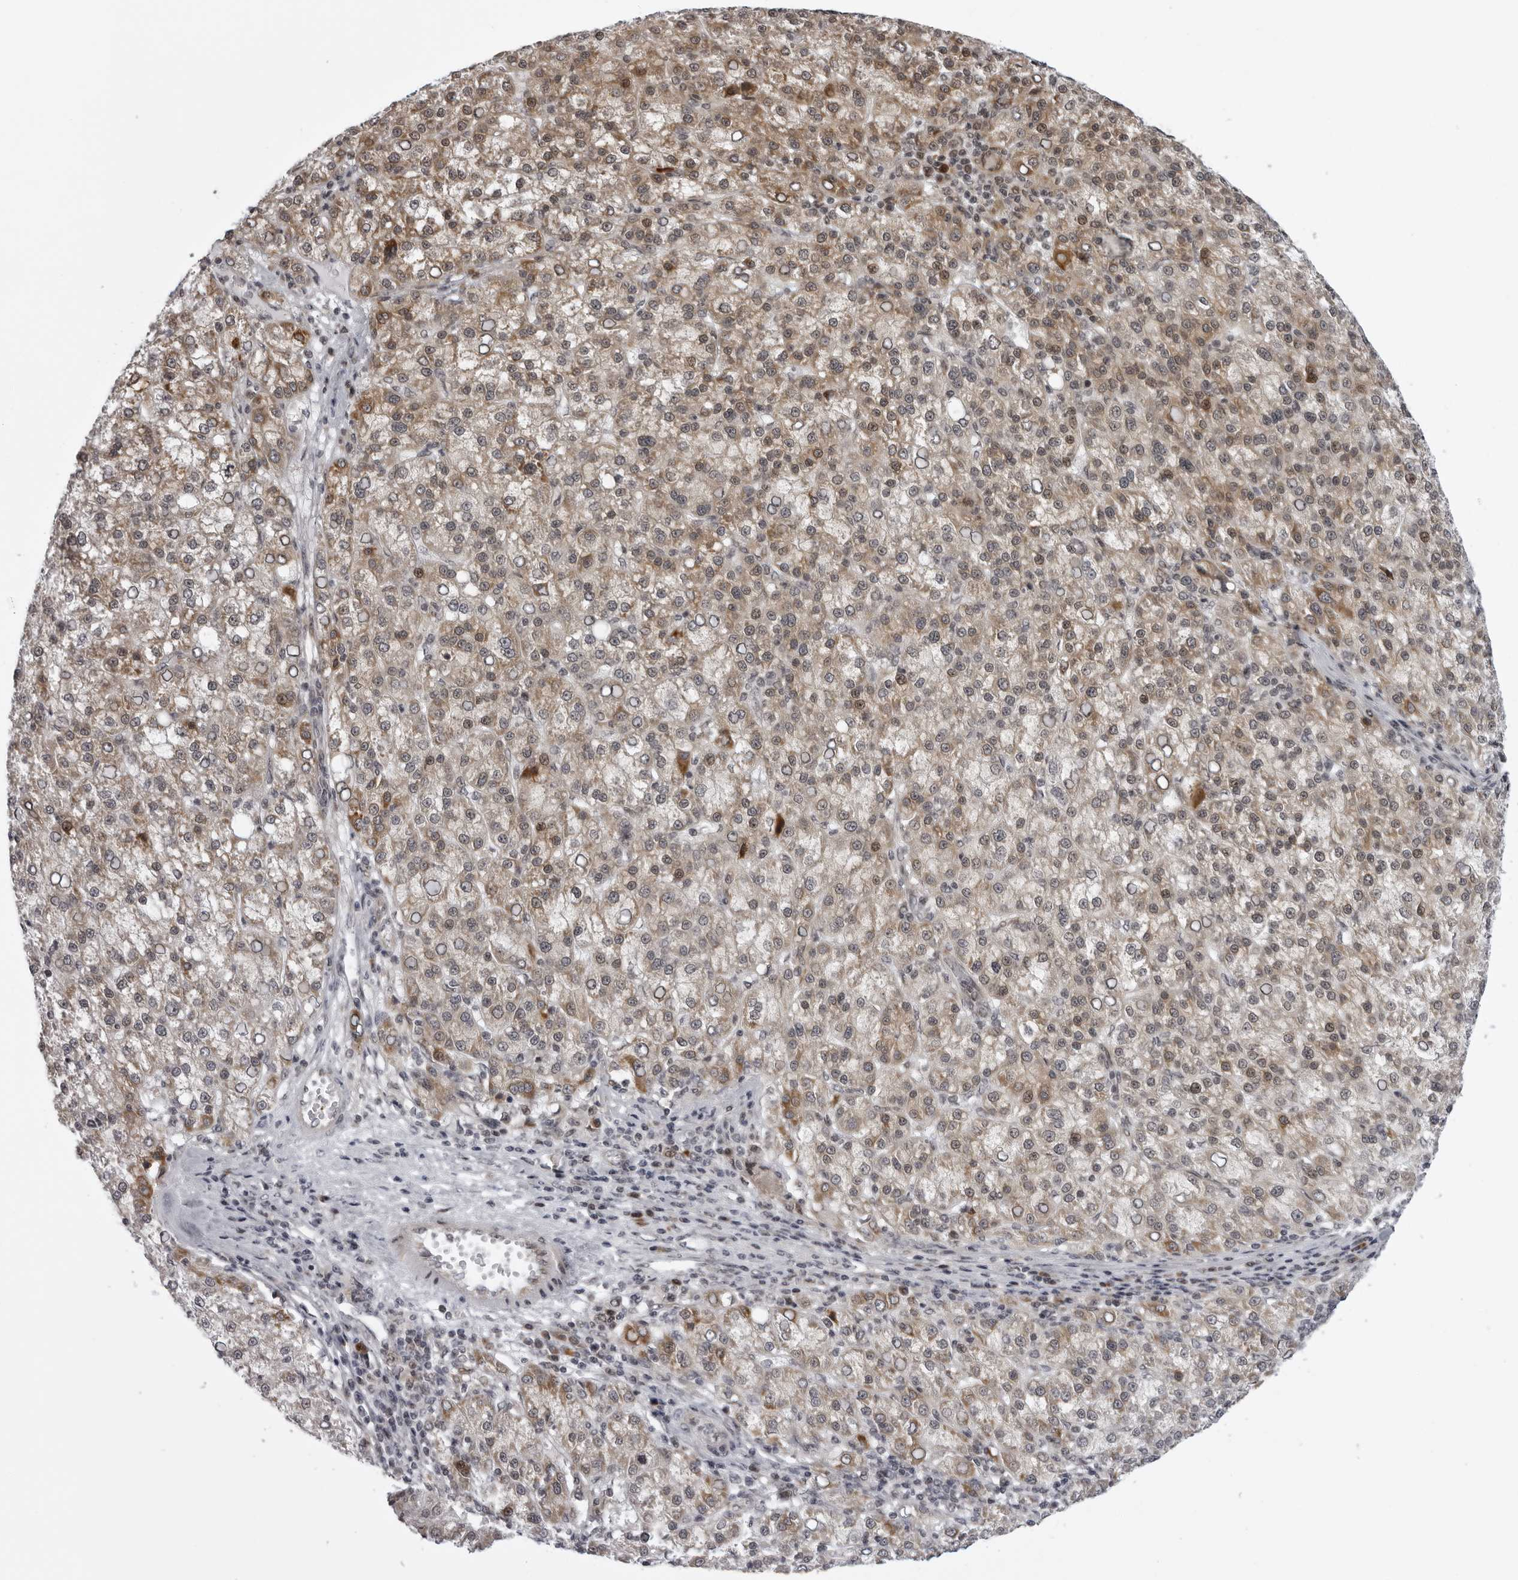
{"staining": {"intensity": "moderate", "quantity": "<25%", "location": "cytoplasmic/membranous"}, "tissue": "liver cancer", "cell_type": "Tumor cells", "image_type": "cancer", "snomed": [{"axis": "morphology", "description": "Carcinoma, Hepatocellular, NOS"}, {"axis": "topography", "description": "Liver"}], "caption": "An immunohistochemistry histopathology image of neoplastic tissue is shown. Protein staining in brown highlights moderate cytoplasmic/membranous positivity in hepatocellular carcinoma (liver) within tumor cells.", "gene": "GCSAML", "patient": {"sex": "female", "age": 58}}